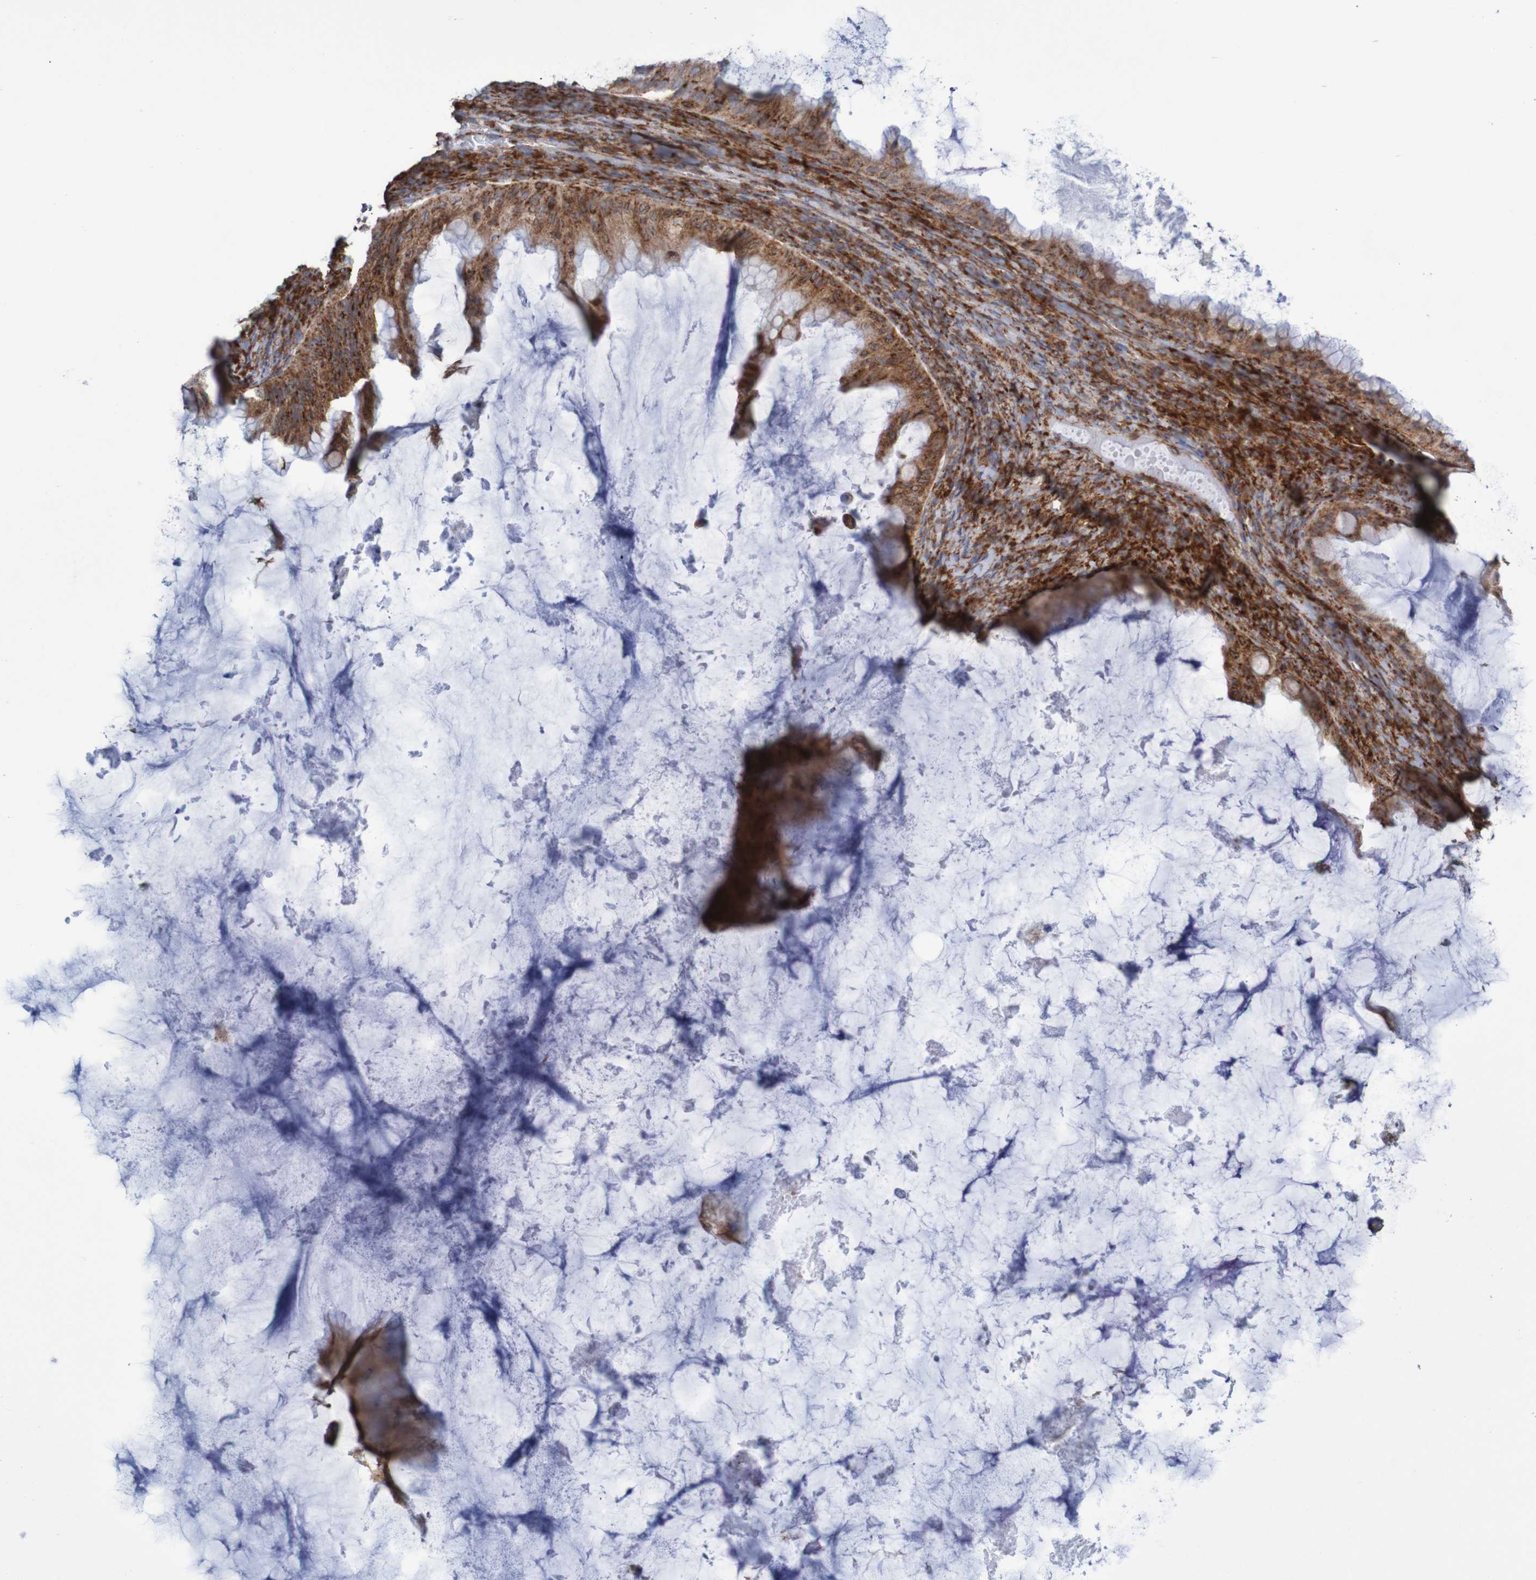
{"staining": {"intensity": "moderate", "quantity": ">75%", "location": "cytoplasmic/membranous"}, "tissue": "ovarian cancer", "cell_type": "Tumor cells", "image_type": "cancer", "snomed": [{"axis": "morphology", "description": "Cystadenocarcinoma, mucinous, NOS"}, {"axis": "topography", "description": "Ovary"}], "caption": "This is a micrograph of immunohistochemistry staining of ovarian cancer (mucinous cystadenocarcinoma), which shows moderate expression in the cytoplasmic/membranous of tumor cells.", "gene": "FXR2", "patient": {"sex": "female", "age": 61}}